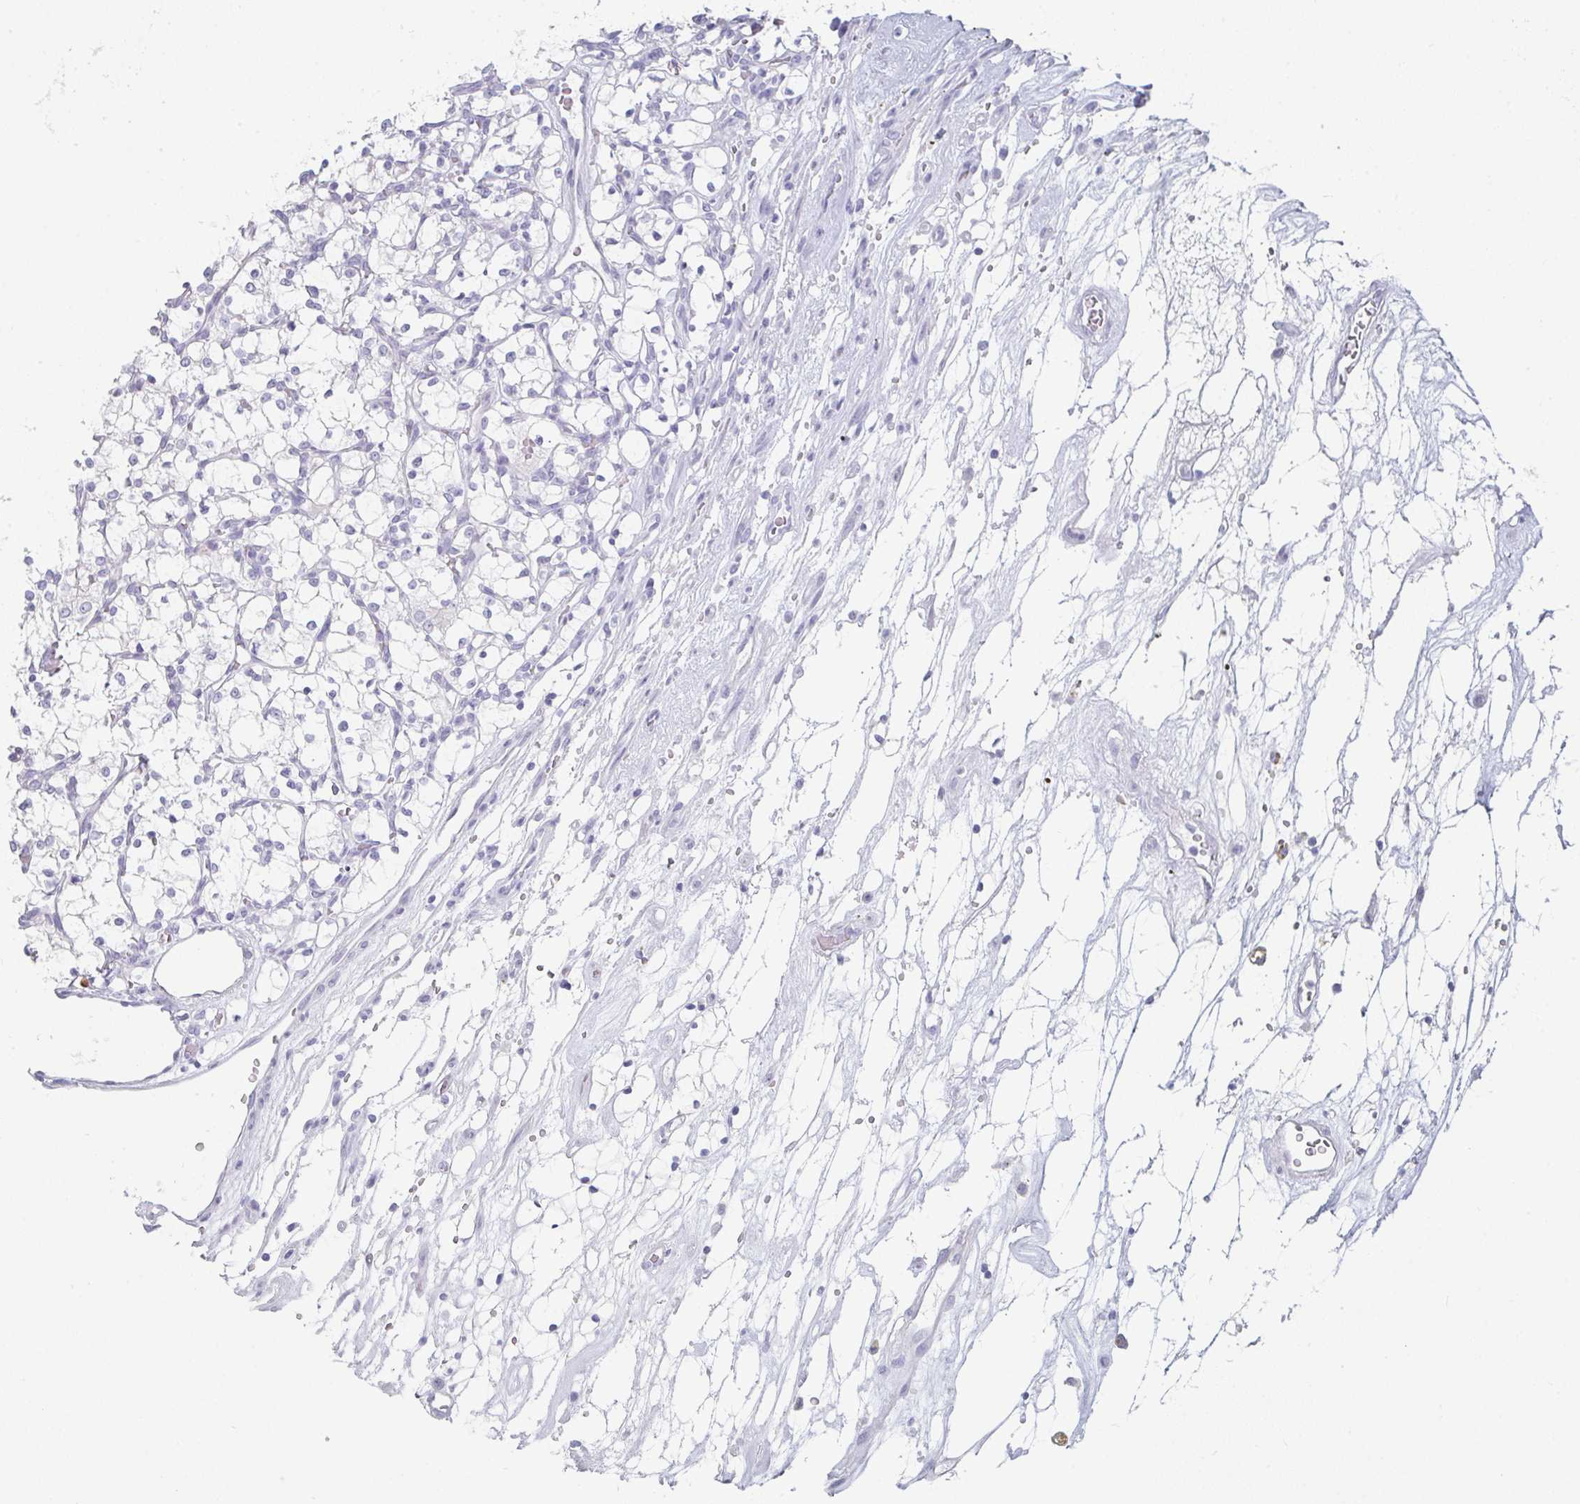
{"staining": {"intensity": "negative", "quantity": "none", "location": "none"}, "tissue": "renal cancer", "cell_type": "Tumor cells", "image_type": "cancer", "snomed": [{"axis": "morphology", "description": "Adenocarcinoma, NOS"}, {"axis": "topography", "description": "Kidney"}], "caption": "The immunohistochemistry micrograph has no significant staining in tumor cells of renal cancer tissue.", "gene": "RUBCN", "patient": {"sex": "female", "age": 69}}